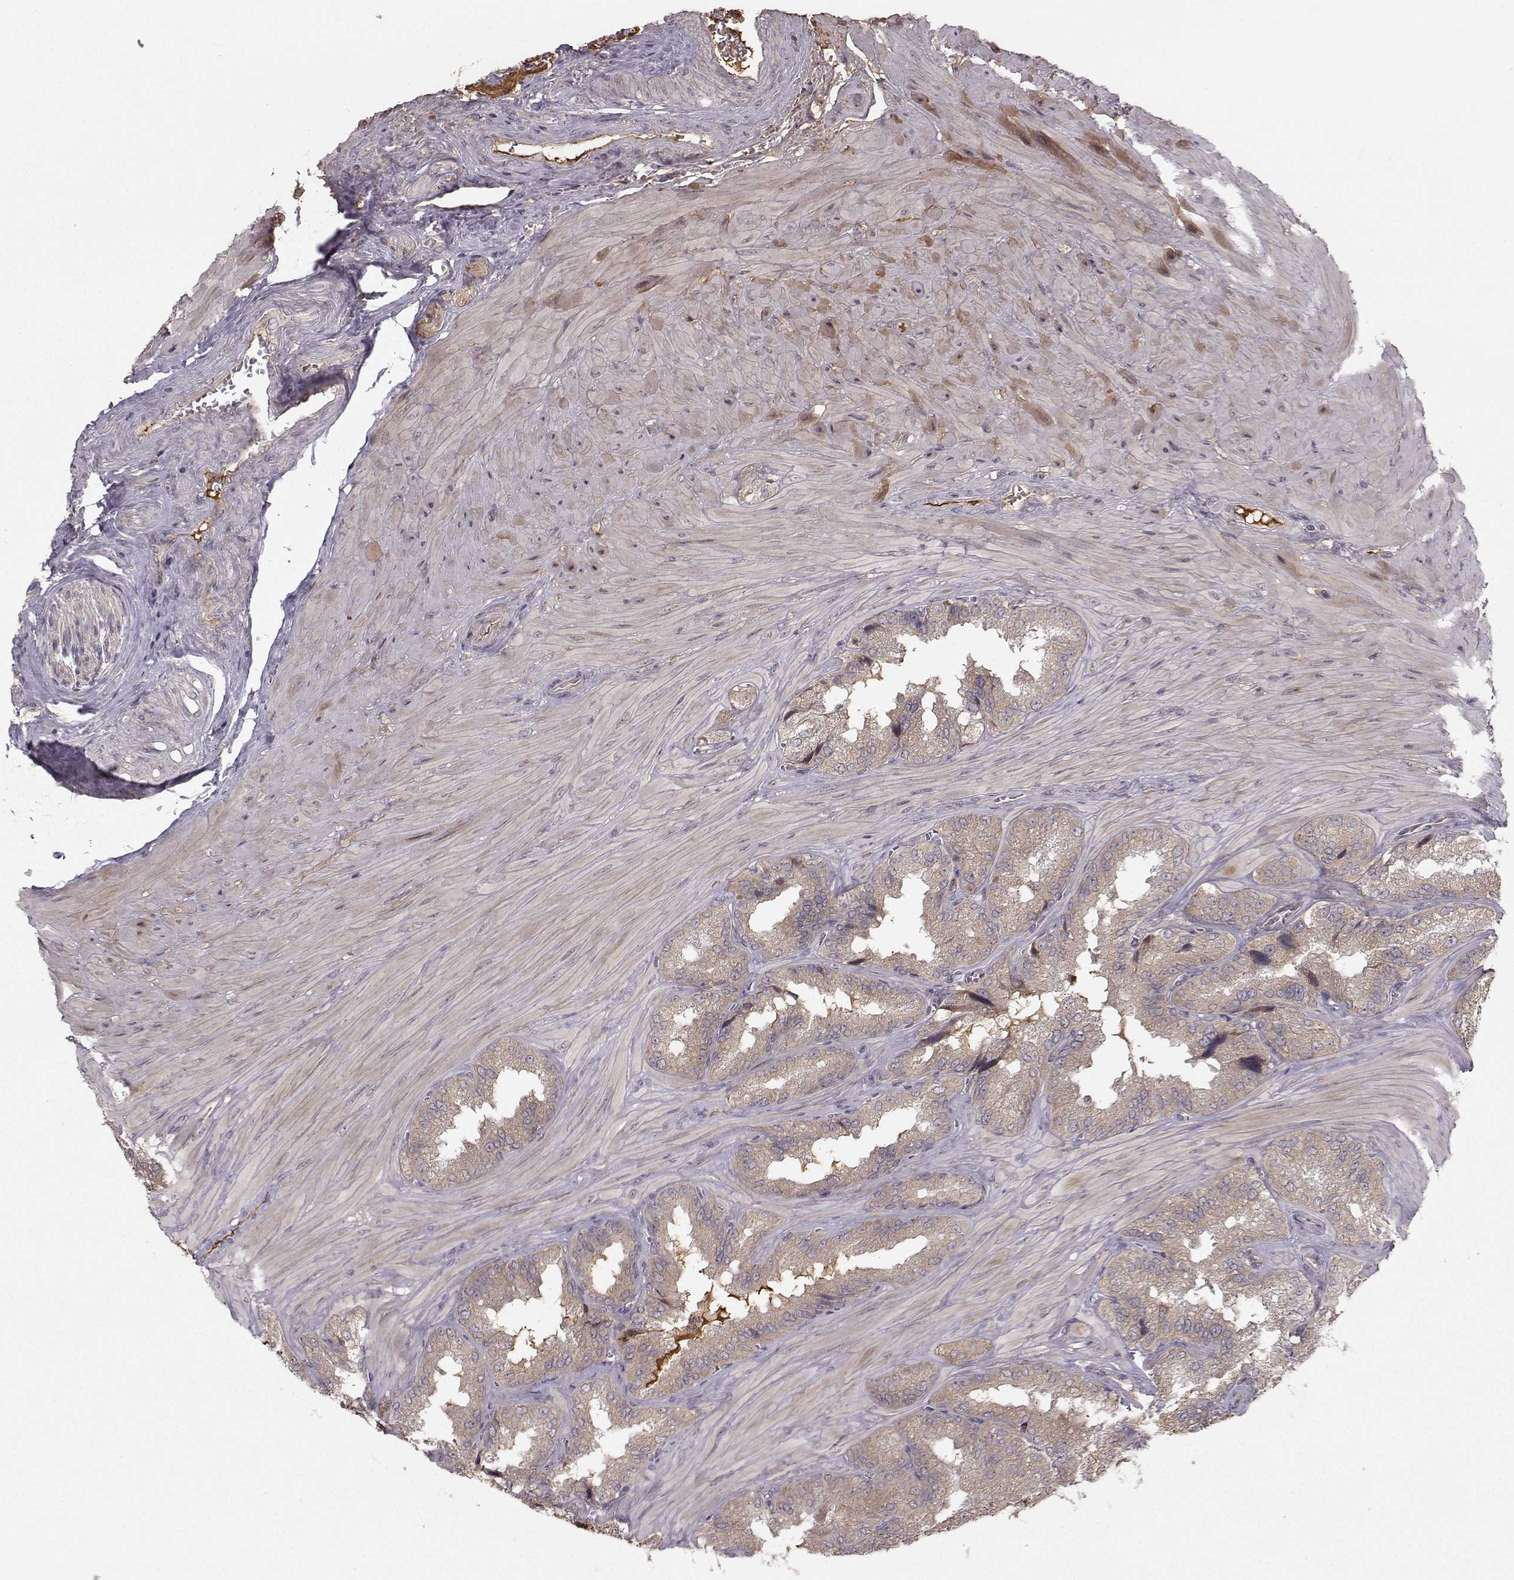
{"staining": {"intensity": "weak", "quantity": ">75%", "location": "cytoplasmic/membranous"}, "tissue": "seminal vesicle", "cell_type": "Glandular cells", "image_type": "normal", "snomed": [{"axis": "morphology", "description": "Normal tissue, NOS"}, {"axis": "topography", "description": "Seminal veicle"}], "caption": "A brown stain labels weak cytoplasmic/membranous staining of a protein in glandular cells of normal seminal vesicle.", "gene": "WNT6", "patient": {"sex": "male", "age": 37}}